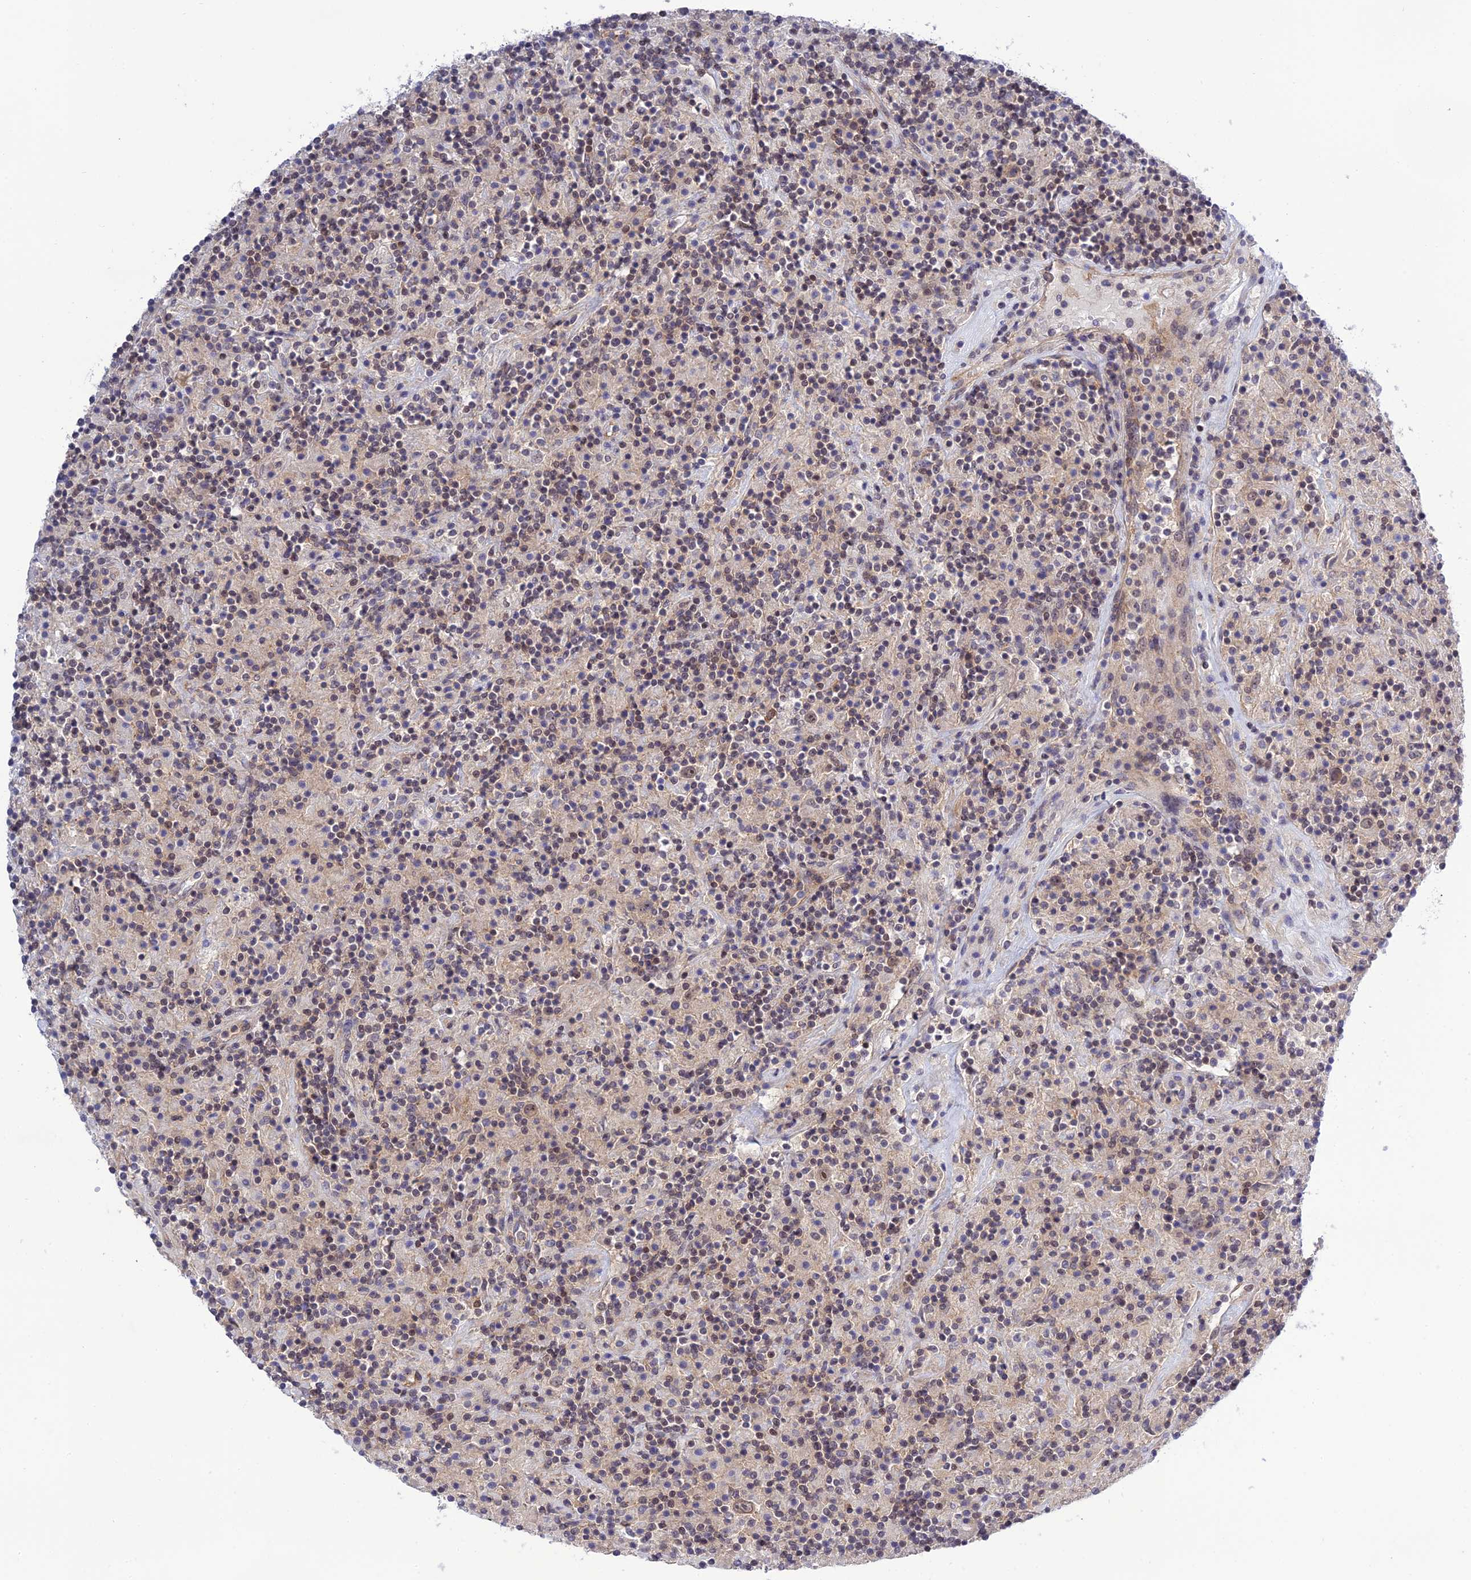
{"staining": {"intensity": "weak", "quantity": "25%-75%", "location": "nuclear"}, "tissue": "lymphoma", "cell_type": "Tumor cells", "image_type": "cancer", "snomed": [{"axis": "morphology", "description": "Hodgkin's disease, NOS"}, {"axis": "topography", "description": "Lymph node"}], "caption": "Protein staining of lymphoma tissue exhibits weak nuclear expression in approximately 25%-75% of tumor cells.", "gene": "TCEA1", "patient": {"sex": "male", "age": 70}}